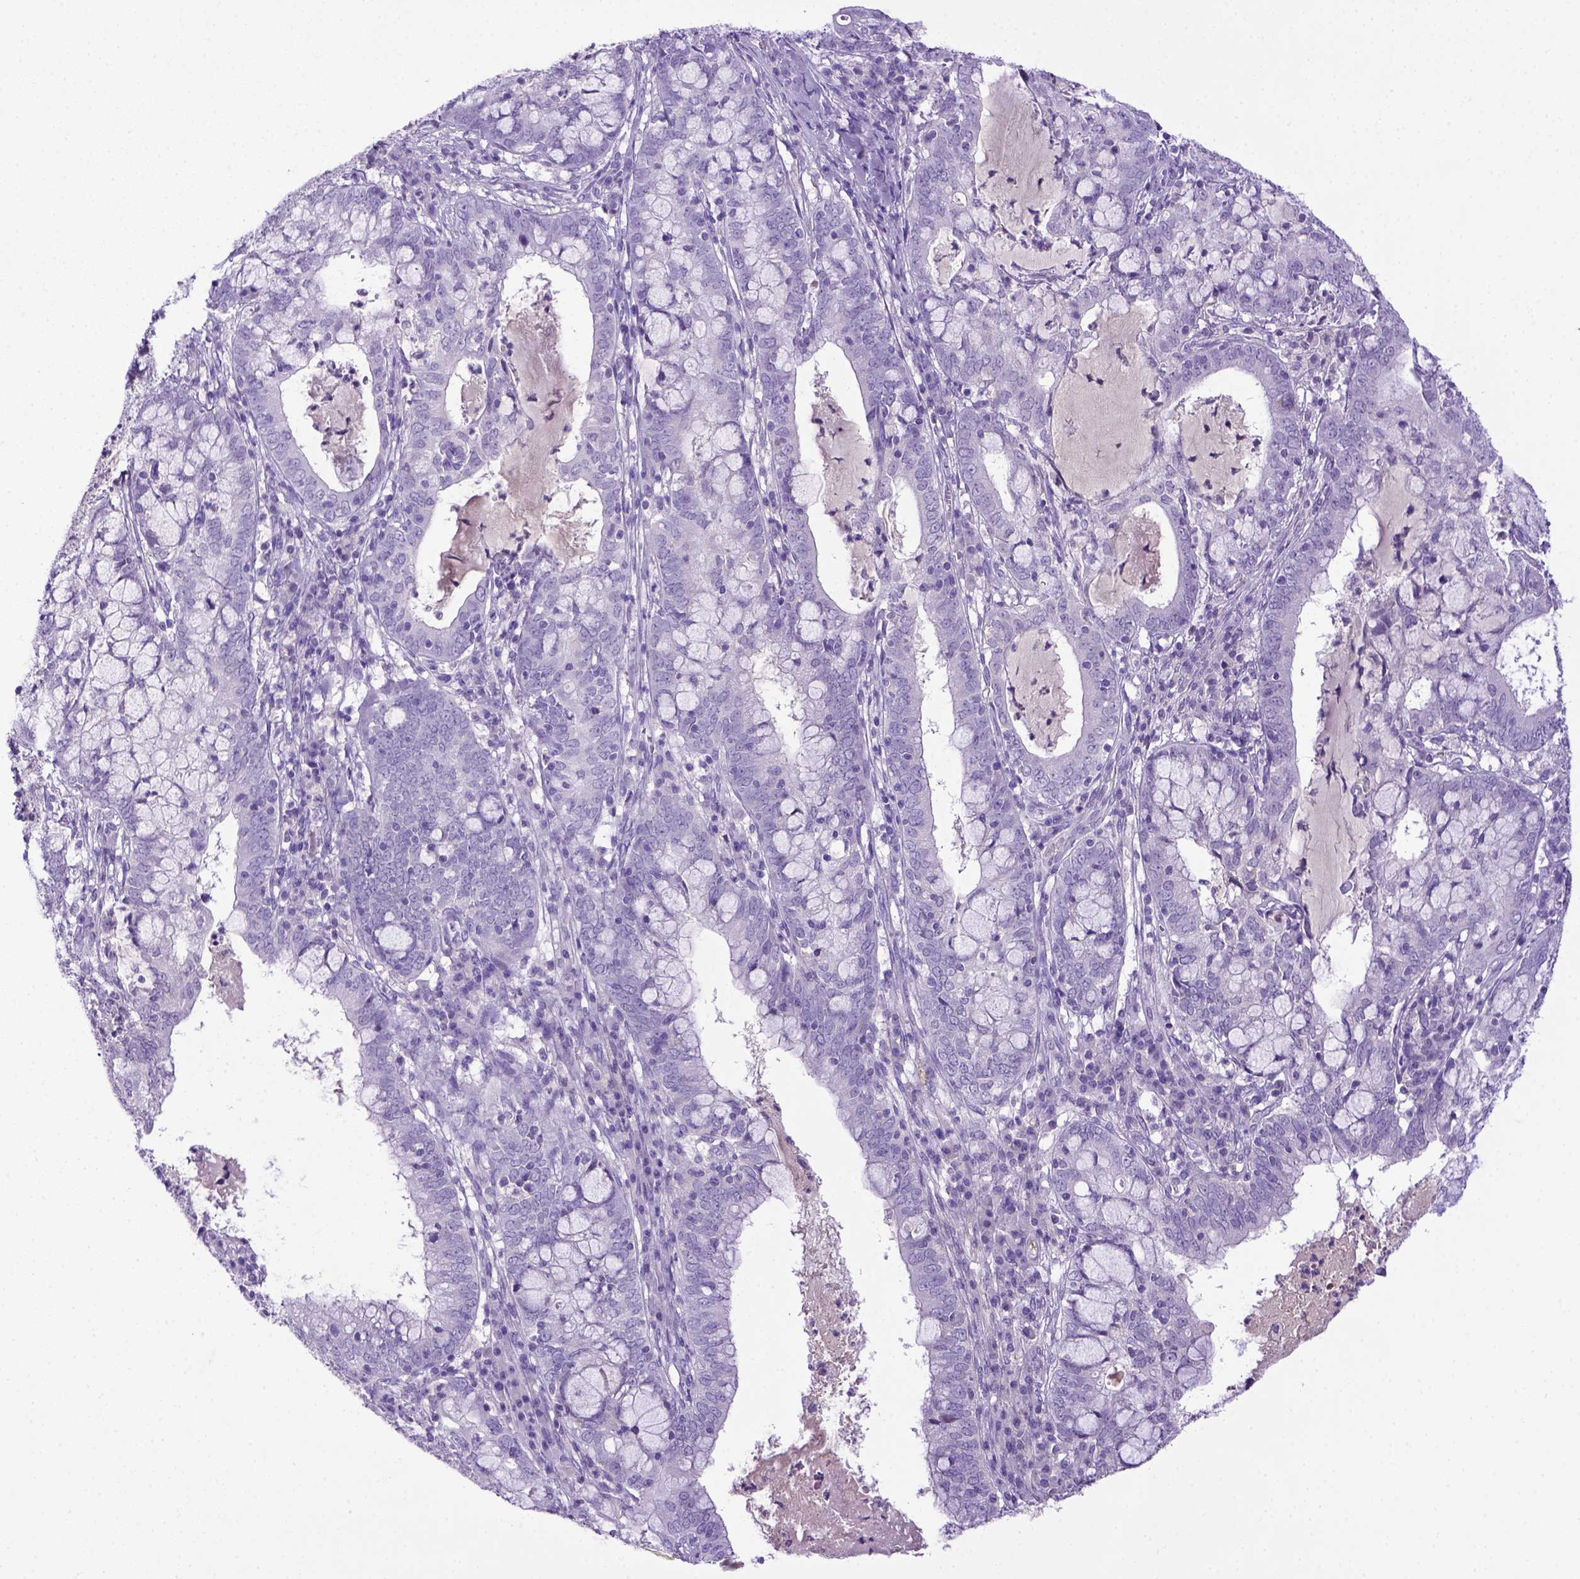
{"staining": {"intensity": "negative", "quantity": "none", "location": "none"}, "tissue": "cervical cancer", "cell_type": "Tumor cells", "image_type": "cancer", "snomed": [{"axis": "morphology", "description": "Adenocarcinoma, NOS"}, {"axis": "topography", "description": "Cervix"}], "caption": "High magnification brightfield microscopy of cervical adenocarcinoma stained with DAB (3,3'-diaminobenzidine) (brown) and counterstained with hematoxylin (blue): tumor cells show no significant staining.", "gene": "ITIH4", "patient": {"sex": "female", "age": 40}}